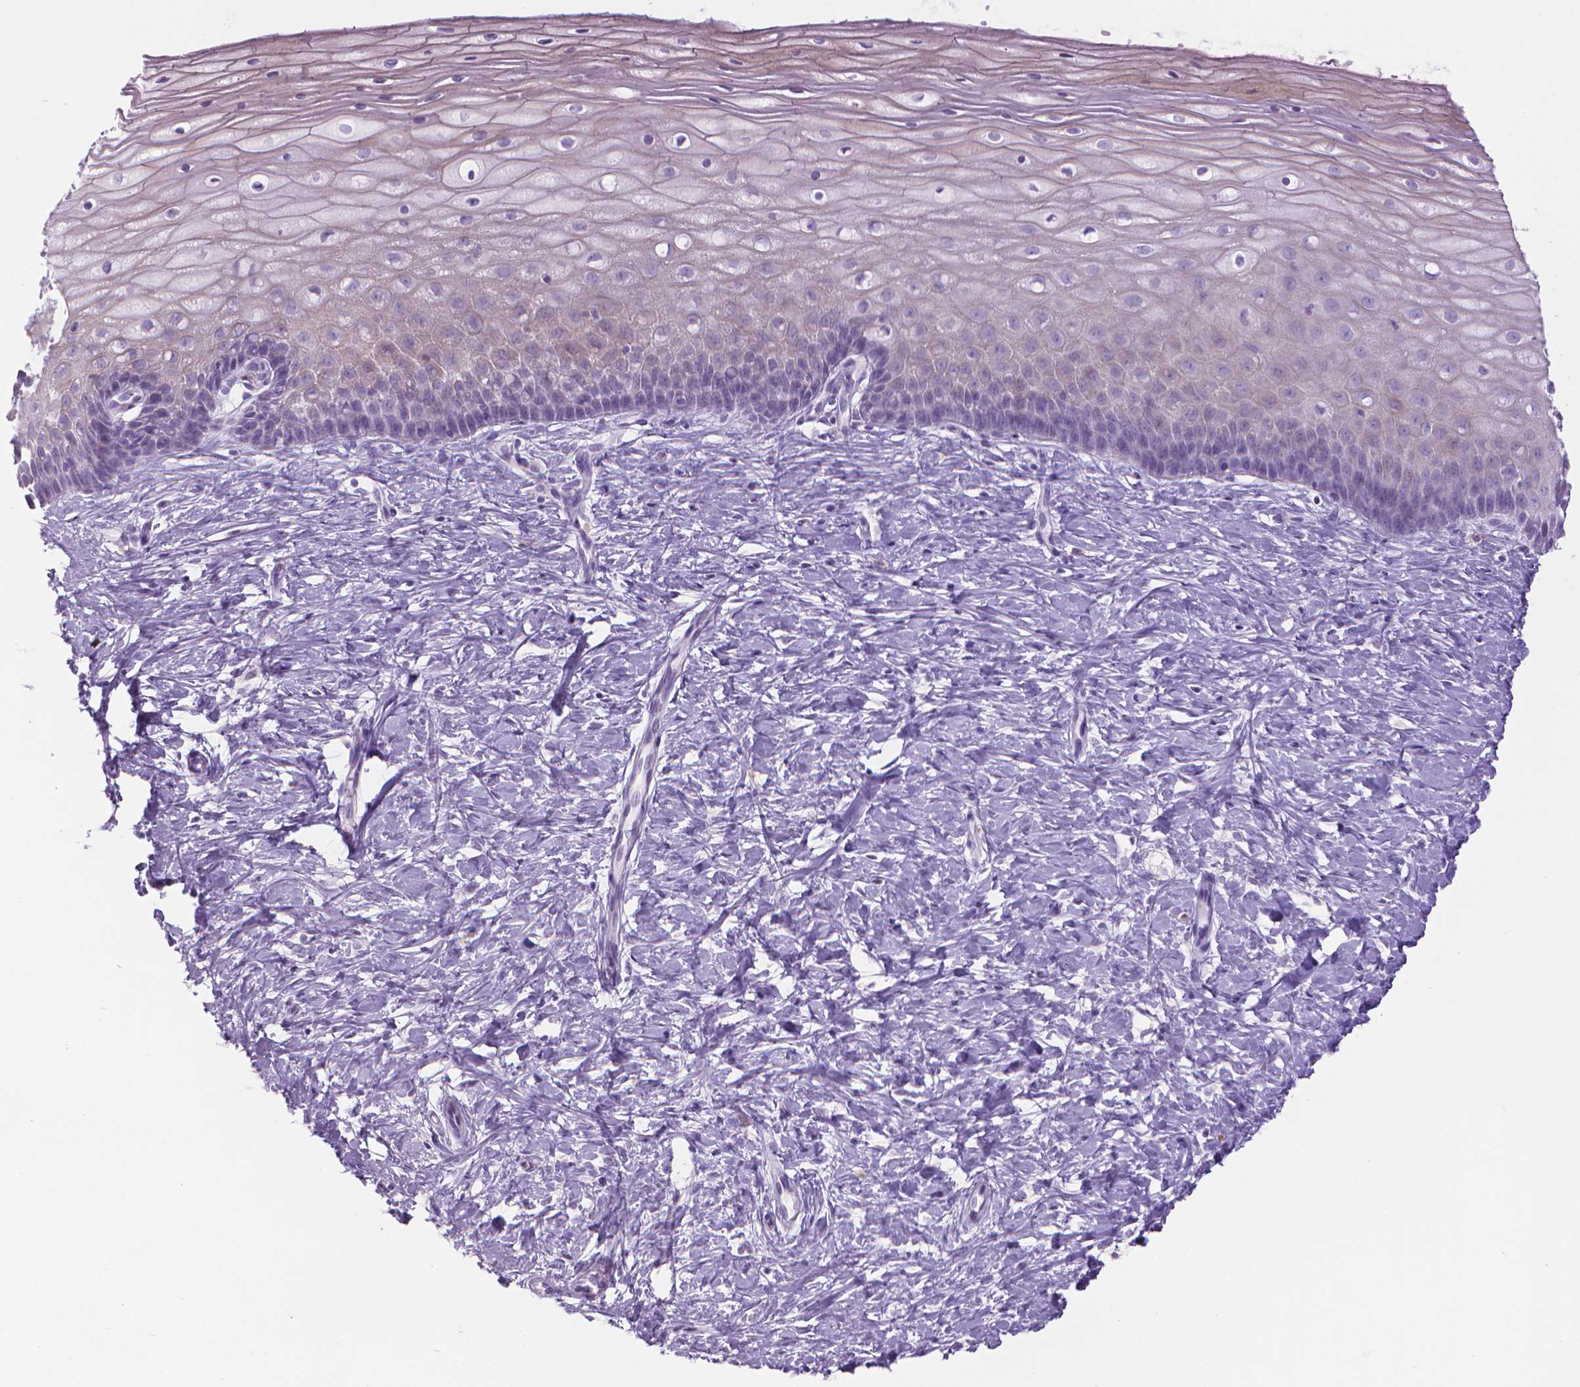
{"staining": {"intensity": "negative", "quantity": "none", "location": "none"}, "tissue": "cervix", "cell_type": "Glandular cells", "image_type": "normal", "snomed": [{"axis": "morphology", "description": "Normal tissue, NOS"}, {"axis": "topography", "description": "Cervix"}], "caption": "Cervix stained for a protein using immunohistochemistry (IHC) exhibits no positivity glandular cells.", "gene": "SPAG6", "patient": {"sex": "female", "age": 37}}